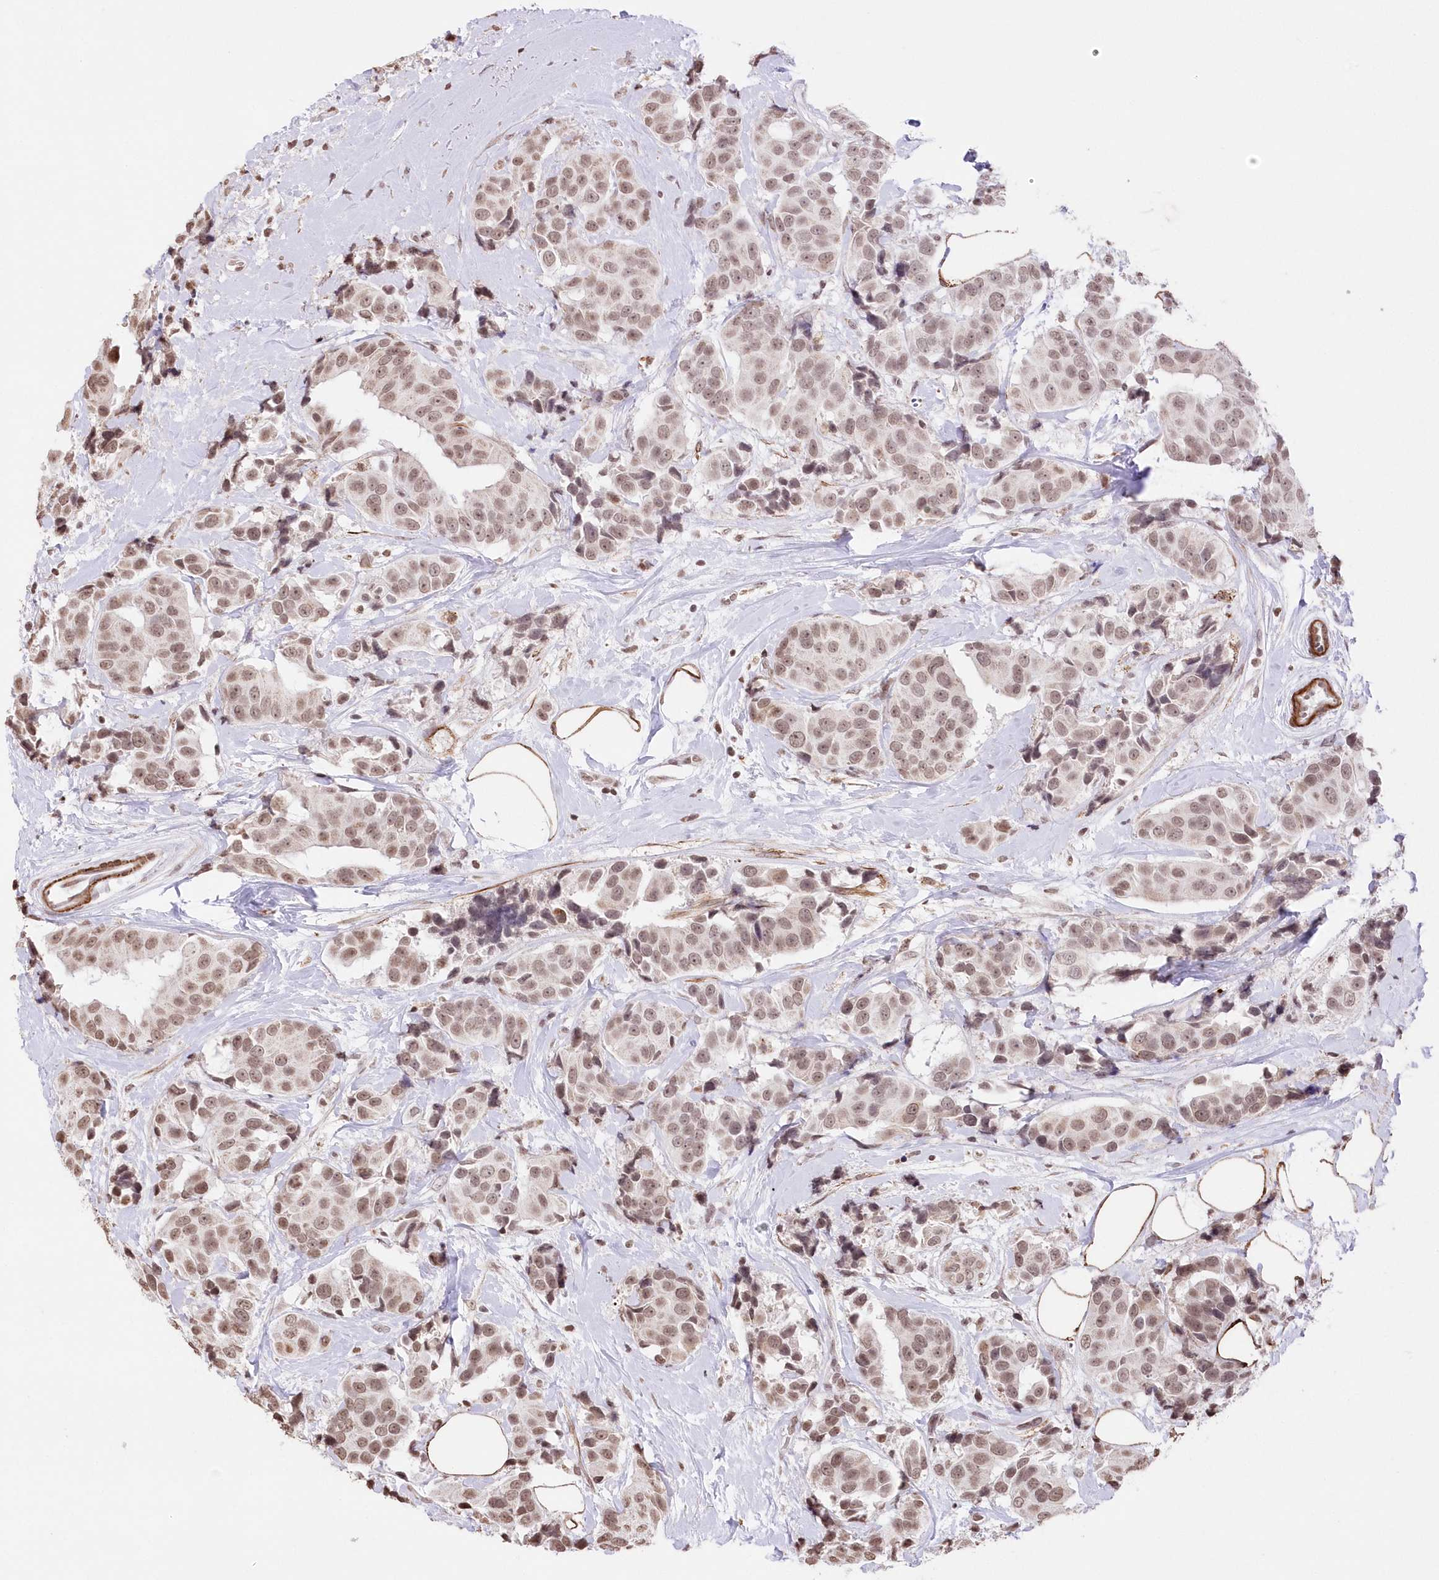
{"staining": {"intensity": "weak", "quantity": "25%-75%", "location": "nuclear"}, "tissue": "breast cancer", "cell_type": "Tumor cells", "image_type": "cancer", "snomed": [{"axis": "morphology", "description": "Normal tissue, NOS"}, {"axis": "morphology", "description": "Duct carcinoma"}, {"axis": "topography", "description": "Breast"}], "caption": "Immunohistochemistry (DAB) staining of human breast cancer demonstrates weak nuclear protein positivity in approximately 25%-75% of tumor cells.", "gene": "RBM27", "patient": {"sex": "female", "age": 39}}